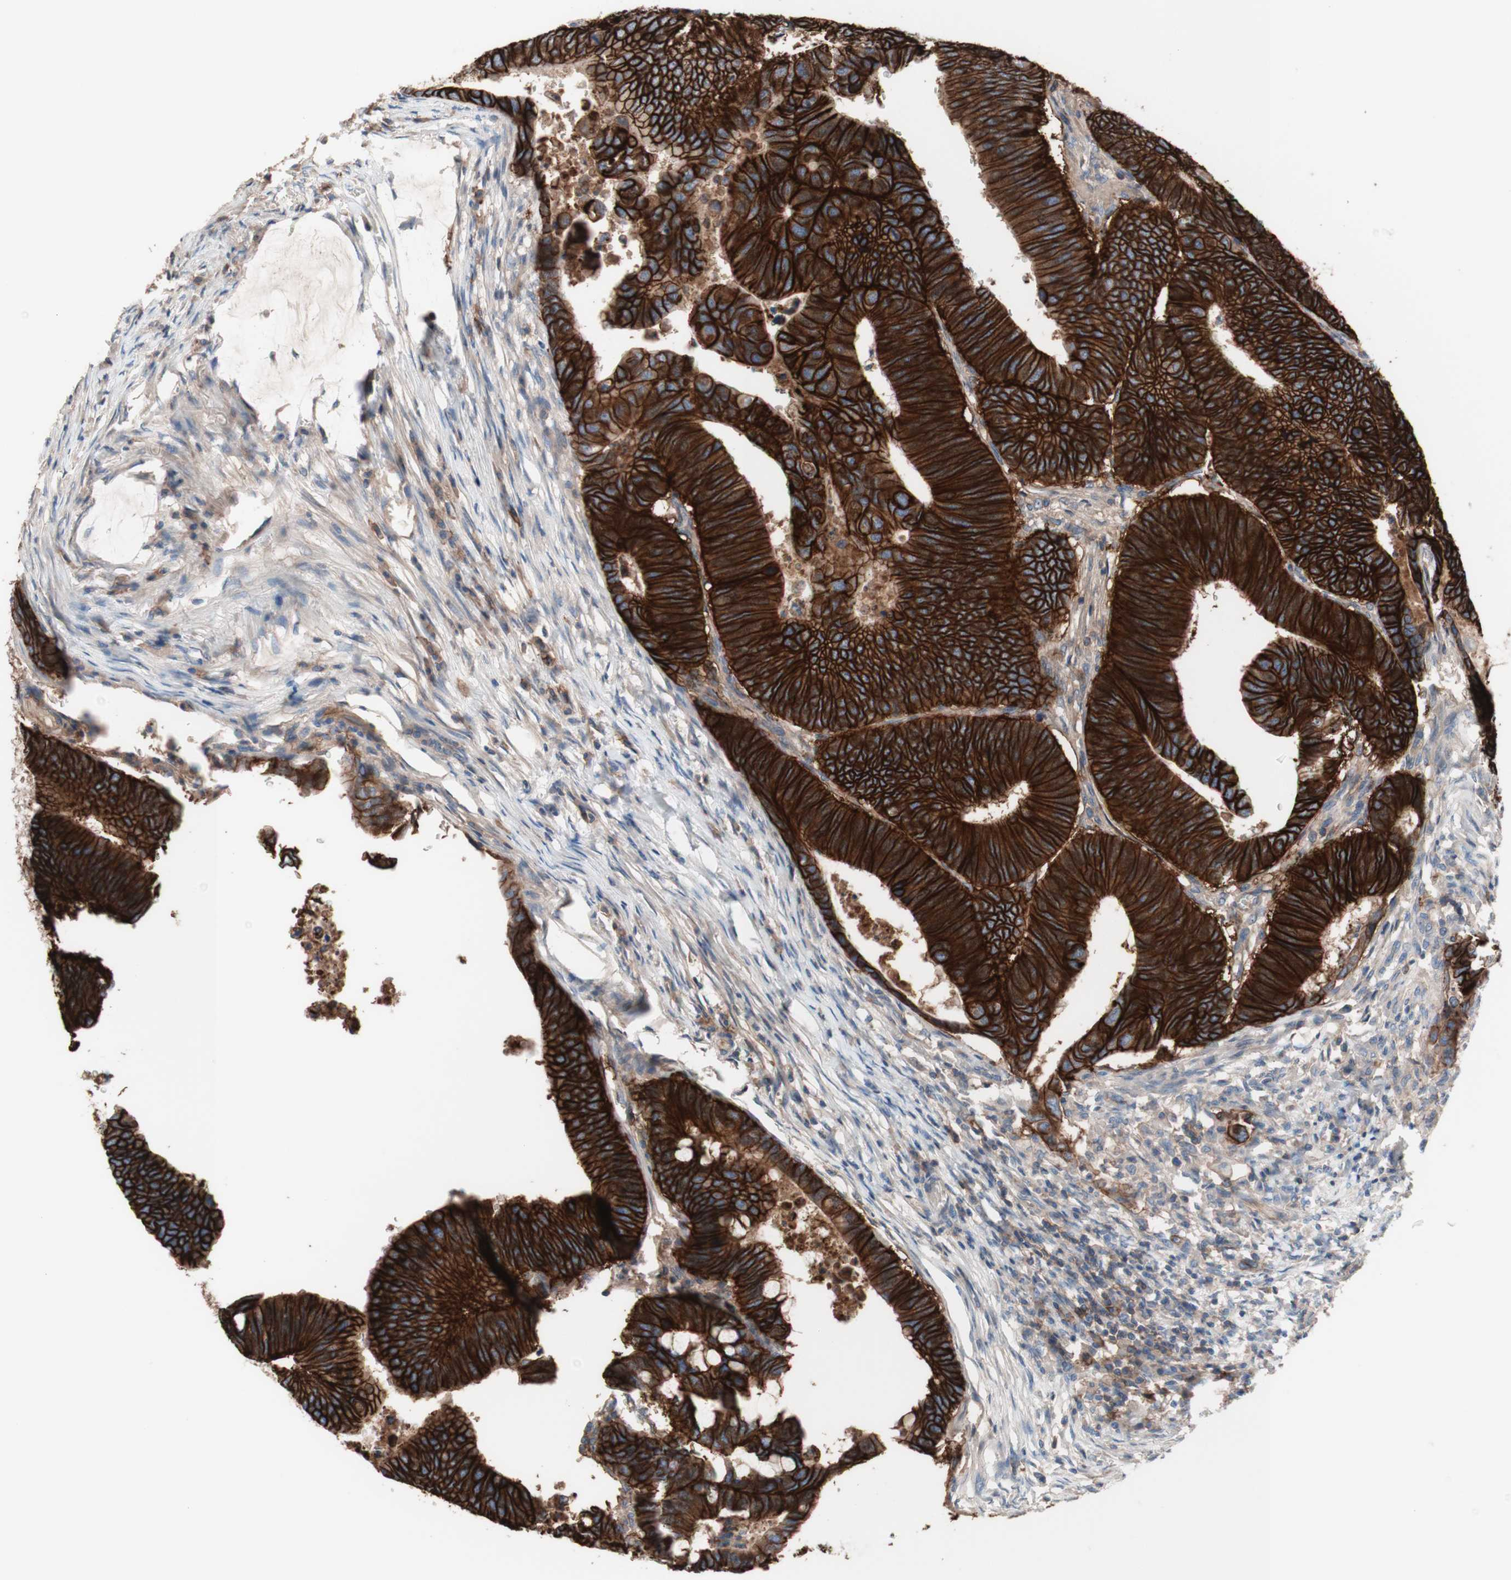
{"staining": {"intensity": "strong", "quantity": ">75%", "location": "cytoplasmic/membranous"}, "tissue": "colorectal cancer", "cell_type": "Tumor cells", "image_type": "cancer", "snomed": [{"axis": "morphology", "description": "Normal tissue, NOS"}, {"axis": "morphology", "description": "Adenocarcinoma, NOS"}, {"axis": "topography", "description": "Rectum"}, {"axis": "topography", "description": "Peripheral nerve tissue"}], "caption": "A high amount of strong cytoplasmic/membranous positivity is appreciated in approximately >75% of tumor cells in colorectal adenocarcinoma tissue.", "gene": "CD46", "patient": {"sex": "male", "age": 92}}